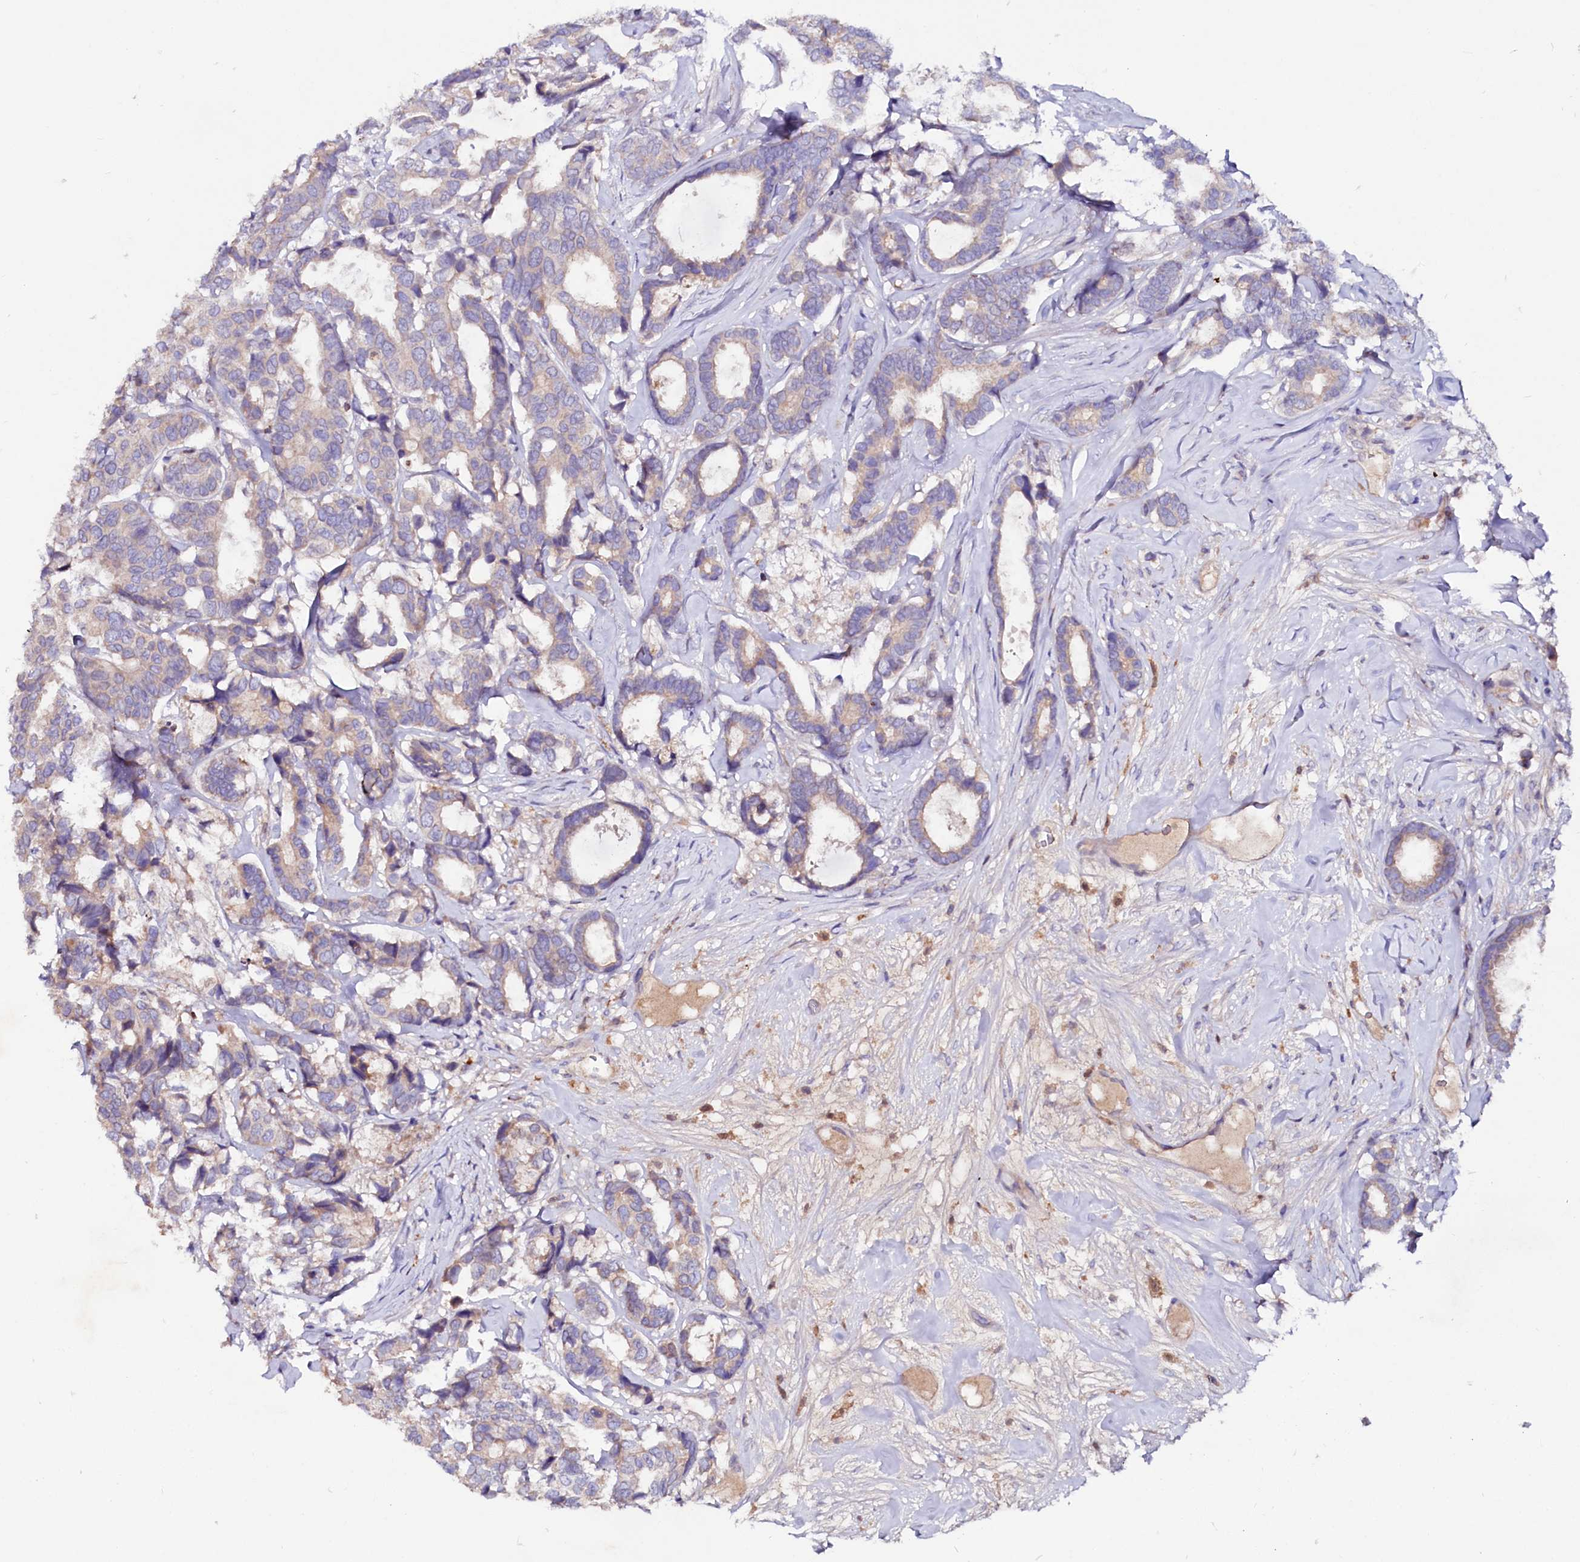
{"staining": {"intensity": "negative", "quantity": "none", "location": "none"}, "tissue": "breast cancer", "cell_type": "Tumor cells", "image_type": "cancer", "snomed": [{"axis": "morphology", "description": "Duct carcinoma"}, {"axis": "topography", "description": "Breast"}], "caption": "An IHC image of breast cancer is shown. There is no staining in tumor cells of breast cancer.", "gene": "IL17RD", "patient": {"sex": "female", "age": 87}}